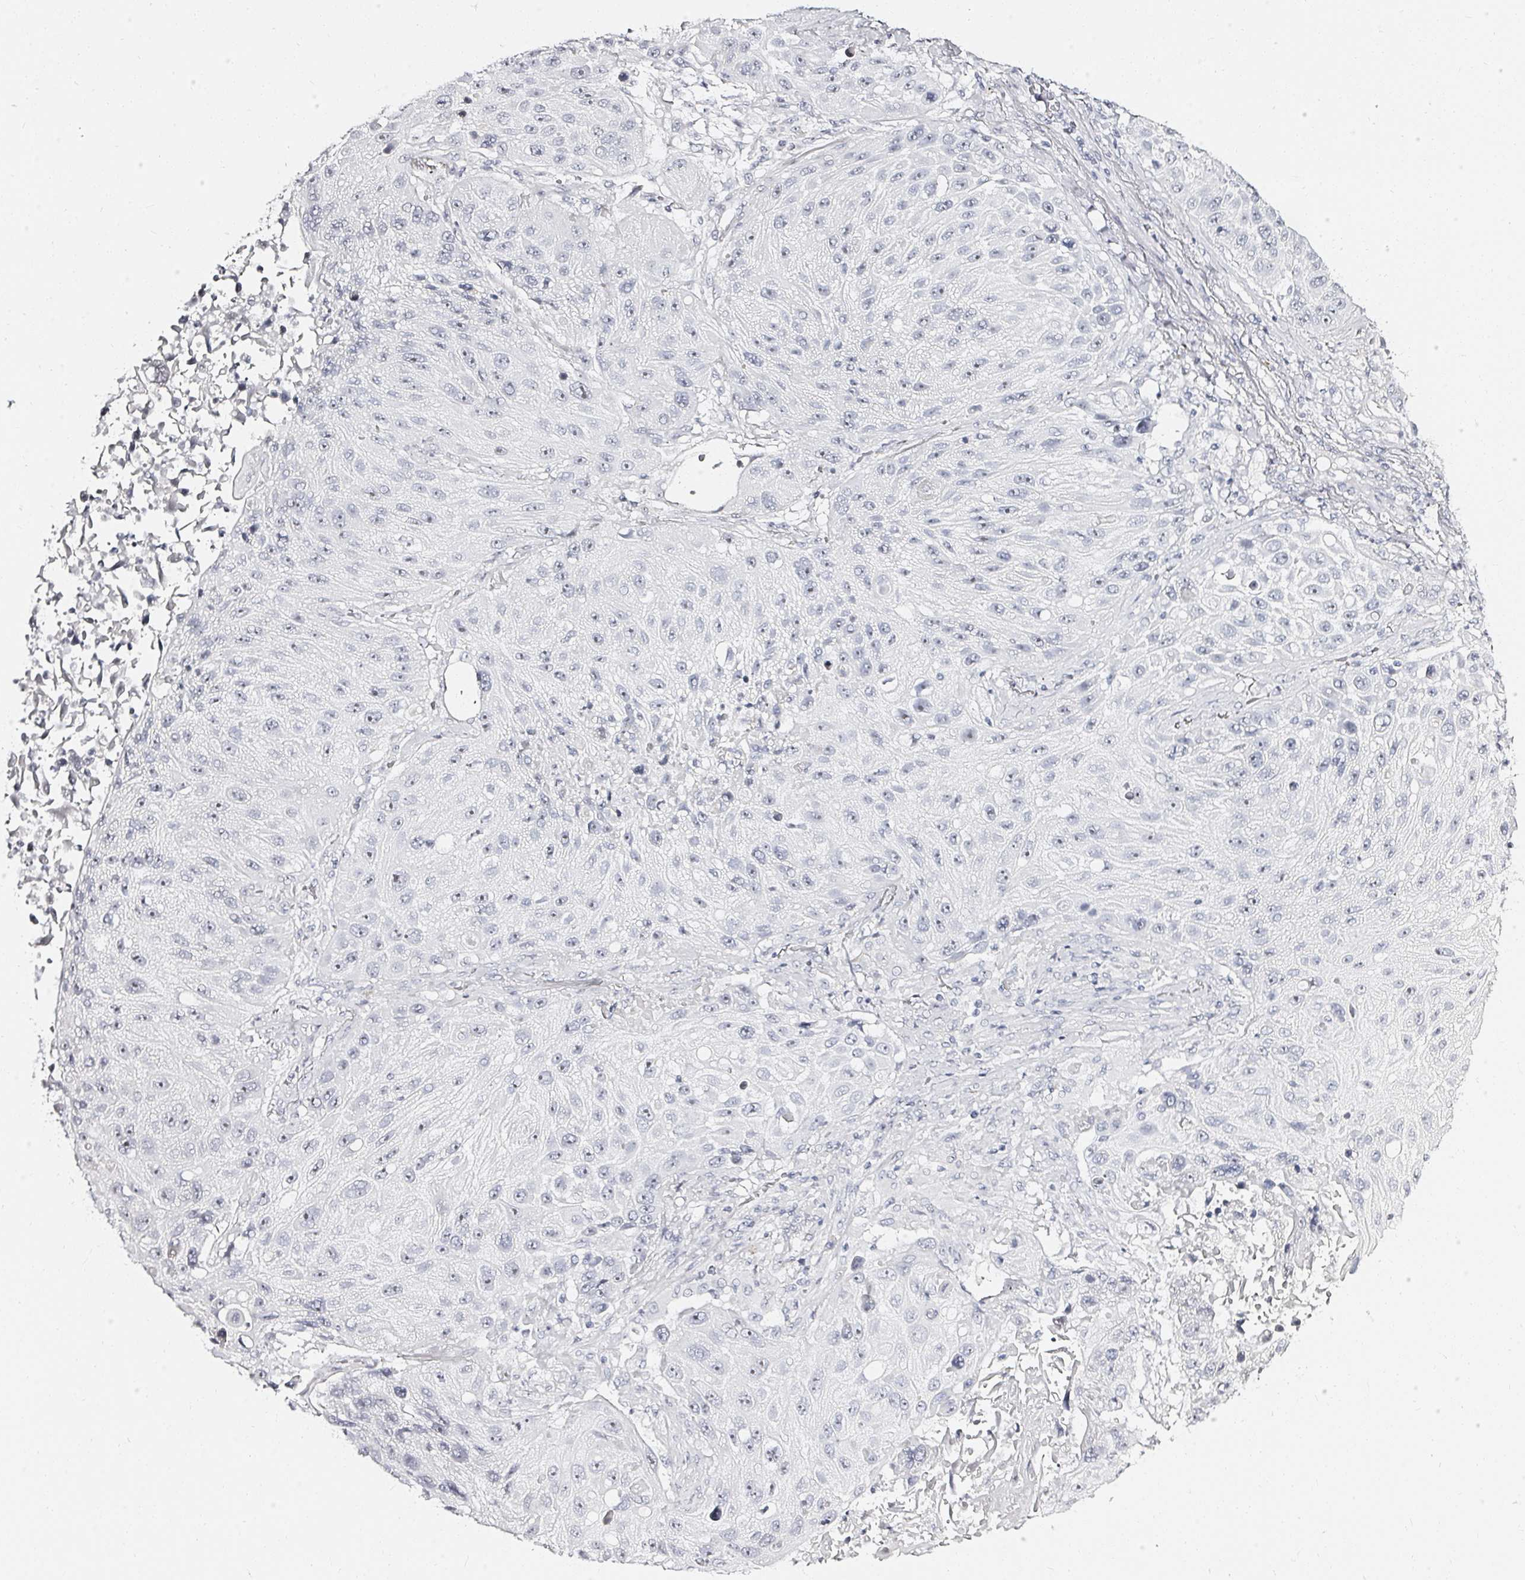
{"staining": {"intensity": "negative", "quantity": "none", "location": "none"}, "tissue": "lung cancer", "cell_type": "Tumor cells", "image_type": "cancer", "snomed": [{"axis": "morphology", "description": "Normal morphology"}, {"axis": "morphology", "description": "Squamous cell carcinoma, NOS"}, {"axis": "topography", "description": "Lymph node"}, {"axis": "topography", "description": "Lung"}], "caption": "Tumor cells are negative for brown protein staining in lung cancer (squamous cell carcinoma). Nuclei are stained in blue.", "gene": "ACAN", "patient": {"sex": "male", "age": 67}}